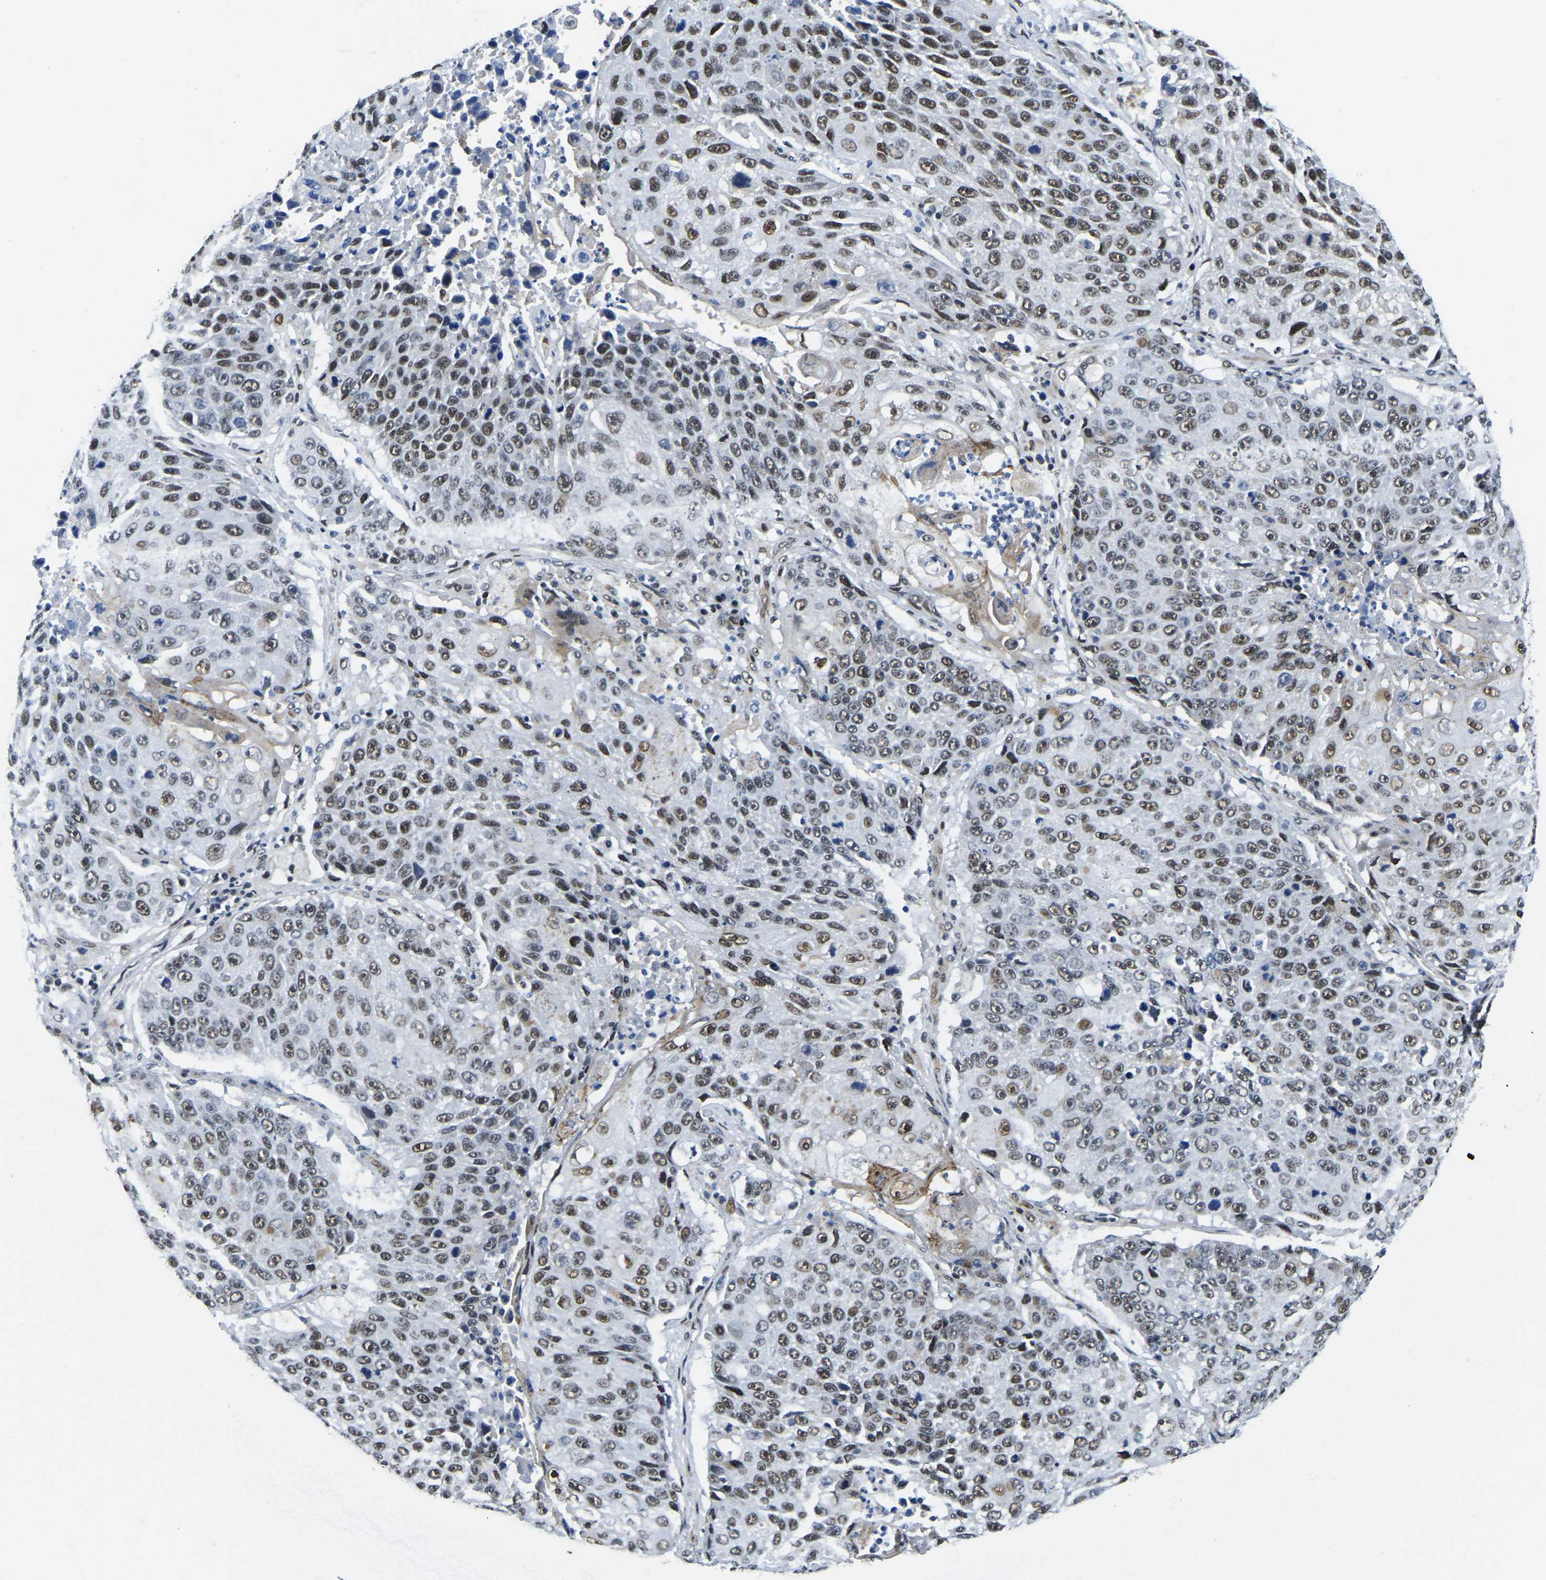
{"staining": {"intensity": "moderate", "quantity": ">75%", "location": "nuclear"}, "tissue": "lung cancer", "cell_type": "Tumor cells", "image_type": "cancer", "snomed": [{"axis": "morphology", "description": "Squamous cell carcinoma, NOS"}, {"axis": "topography", "description": "Lung"}], "caption": "Lung cancer stained with IHC displays moderate nuclear staining in approximately >75% of tumor cells.", "gene": "UBA1", "patient": {"sex": "male", "age": 61}}